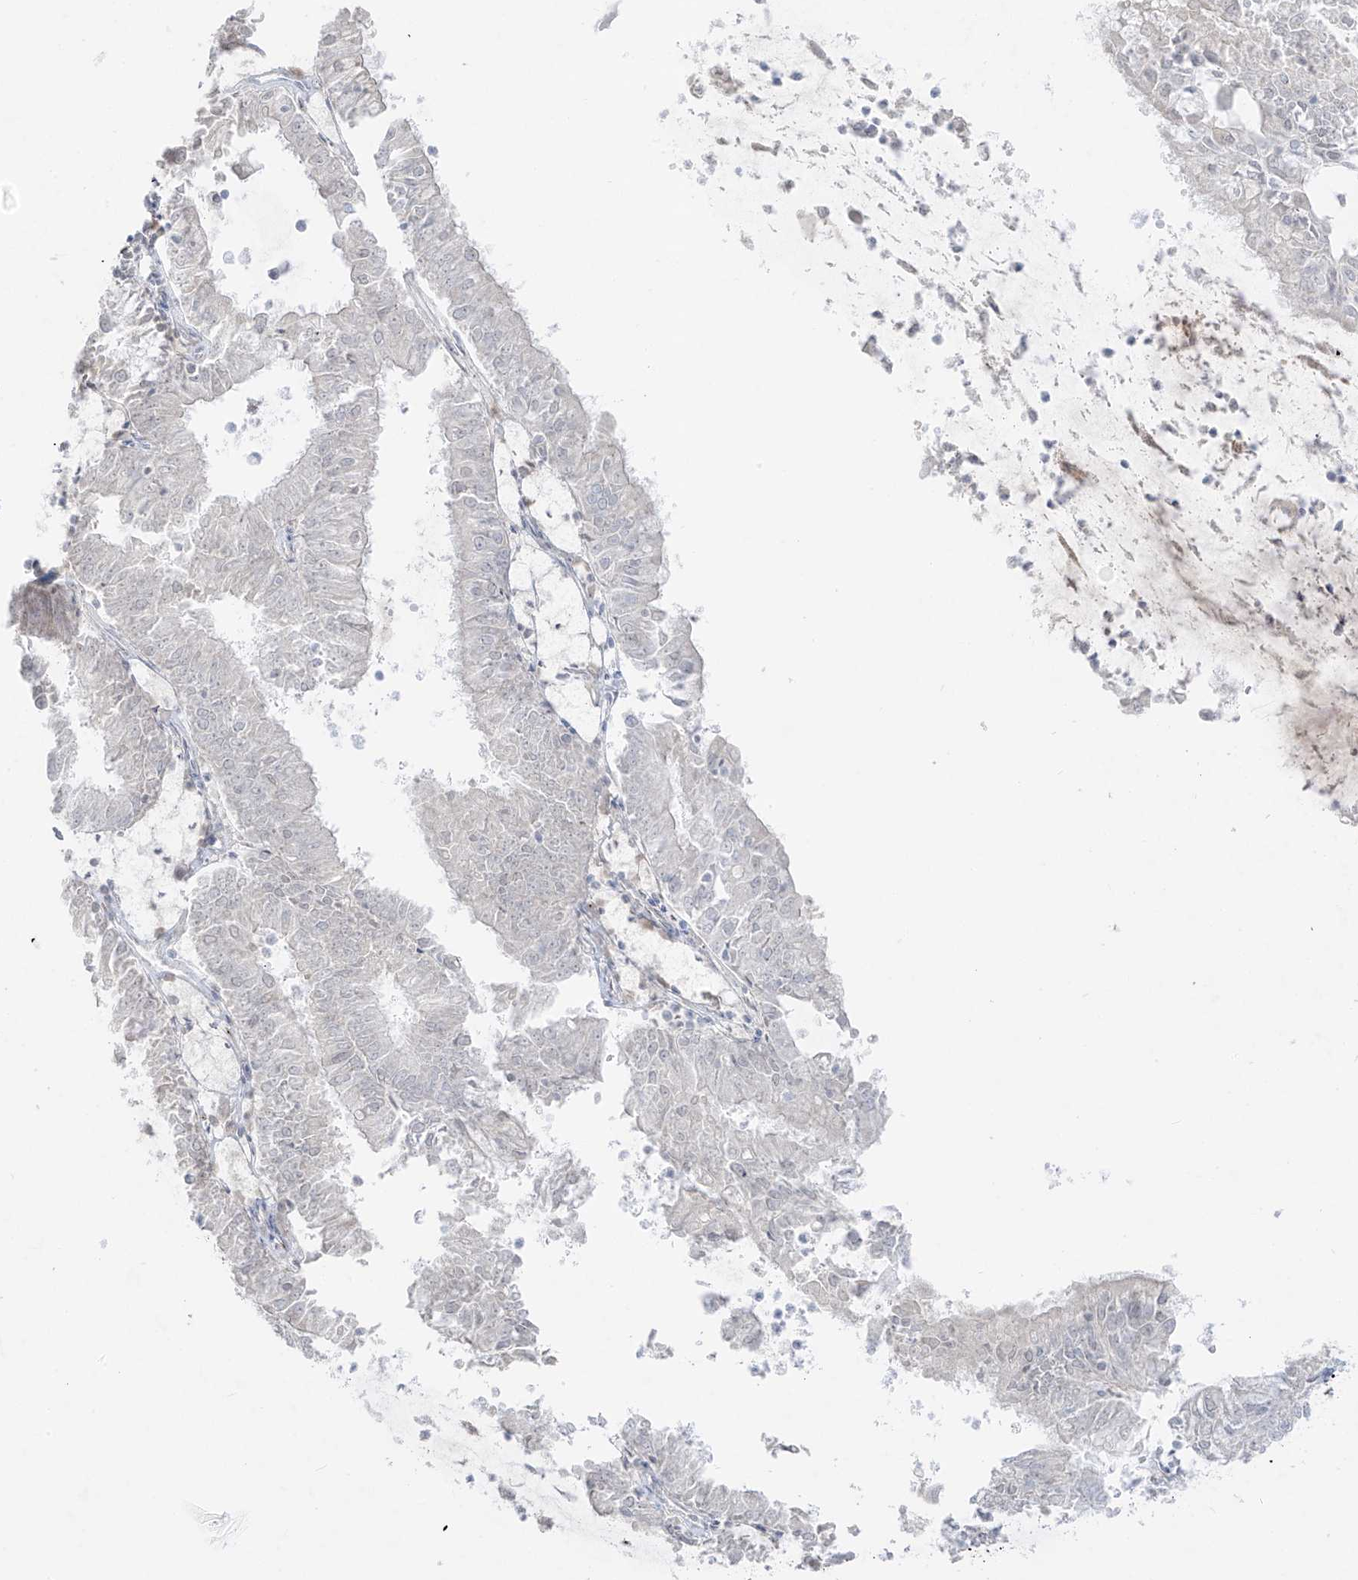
{"staining": {"intensity": "negative", "quantity": "none", "location": "none"}, "tissue": "endometrial cancer", "cell_type": "Tumor cells", "image_type": "cancer", "snomed": [{"axis": "morphology", "description": "Adenocarcinoma, NOS"}, {"axis": "topography", "description": "Endometrium"}], "caption": "Endometrial cancer (adenocarcinoma) was stained to show a protein in brown. There is no significant staining in tumor cells. Brightfield microscopy of IHC stained with DAB (3,3'-diaminobenzidine) (brown) and hematoxylin (blue), captured at high magnification.", "gene": "C11orf87", "patient": {"sex": "female", "age": 57}}